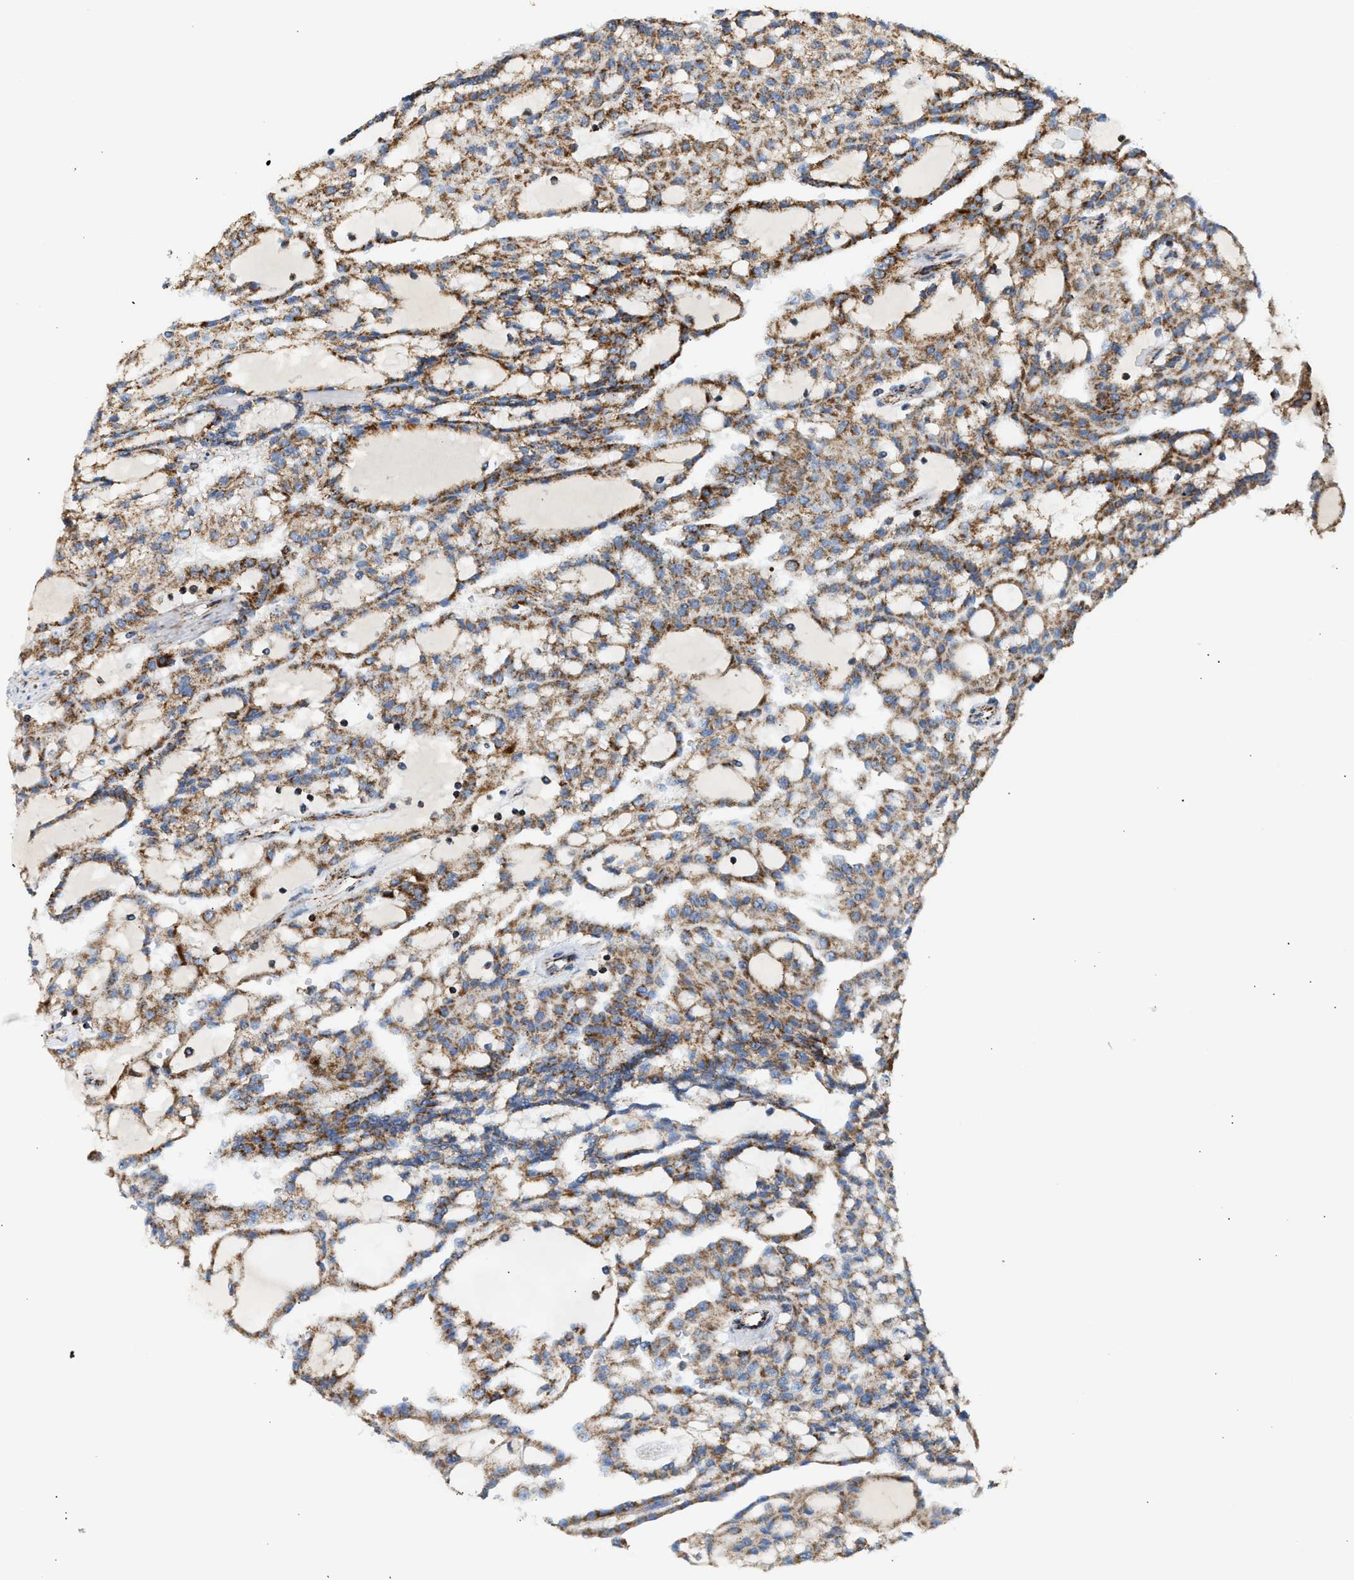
{"staining": {"intensity": "moderate", "quantity": ">75%", "location": "cytoplasmic/membranous"}, "tissue": "renal cancer", "cell_type": "Tumor cells", "image_type": "cancer", "snomed": [{"axis": "morphology", "description": "Adenocarcinoma, NOS"}, {"axis": "topography", "description": "Kidney"}], "caption": "Renal cancer was stained to show a protein in brown. There is medium levels of moderate cytoplasmic/membranous staining in about >75% of tumor cells.", "gene": "OGDH", "patient": {"sex": "male", "age": 63}}